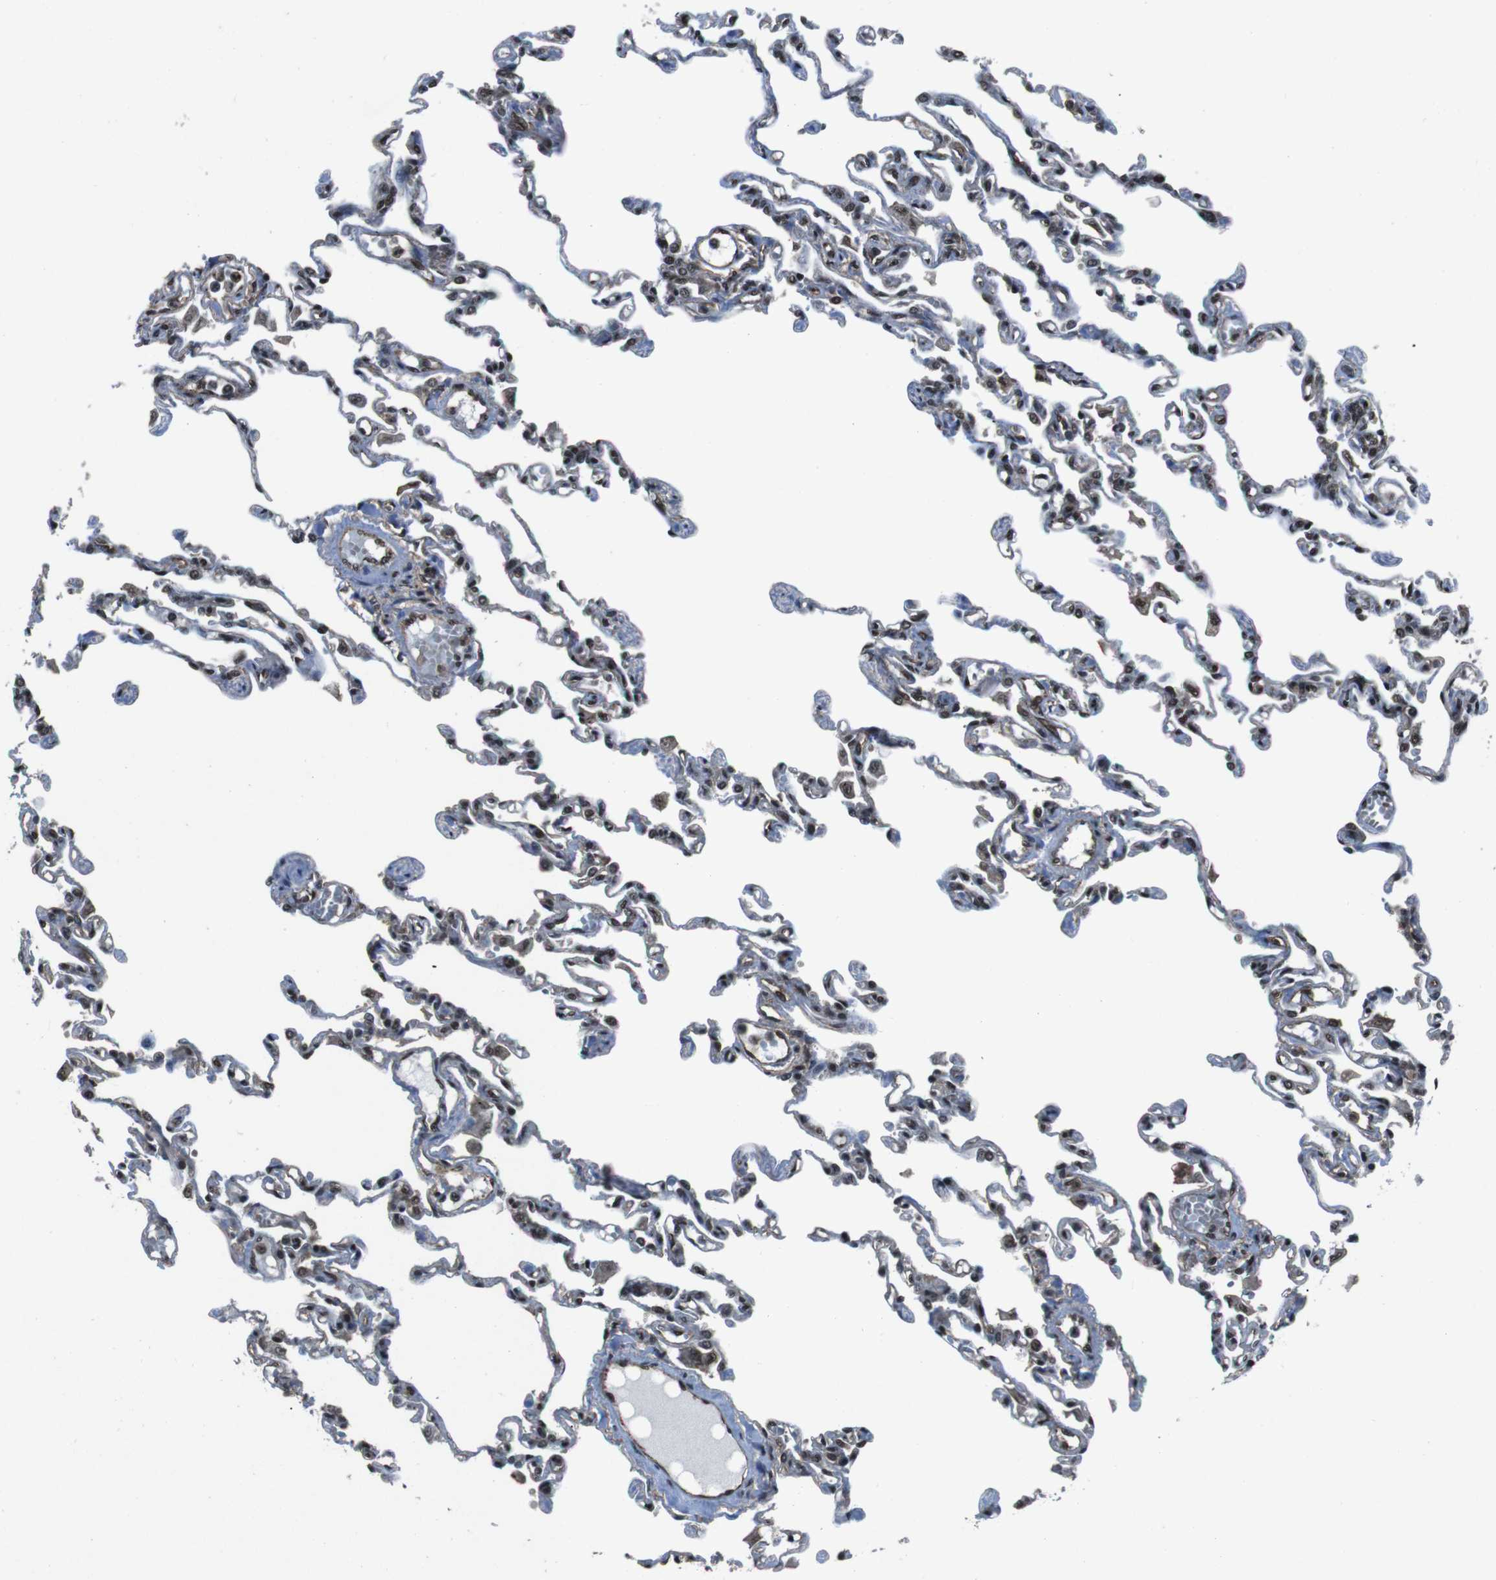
{"staining": {"intensity": "strong", "quantity": ">75%", "location": "nuclear"}, "tissue": "lung", "cell_type": "Alveolar cells", "image_type": "normal", "snomed": [{"axis": "morphology", "description": "Normal tissue, NOS"}, {"axis": "topography", "description": "Lung"}], "caption": "Immunohistochemistry micrograph of benign lung: lung stained using immunohistochemistry (IHC) exhibits high levels of strong protein expression localized specifically in the nuclear of alveolar cells, appearing as a nuclear brown color.", "gene": "NR4A2", "patient": {"sex": "male", "age": 21}}